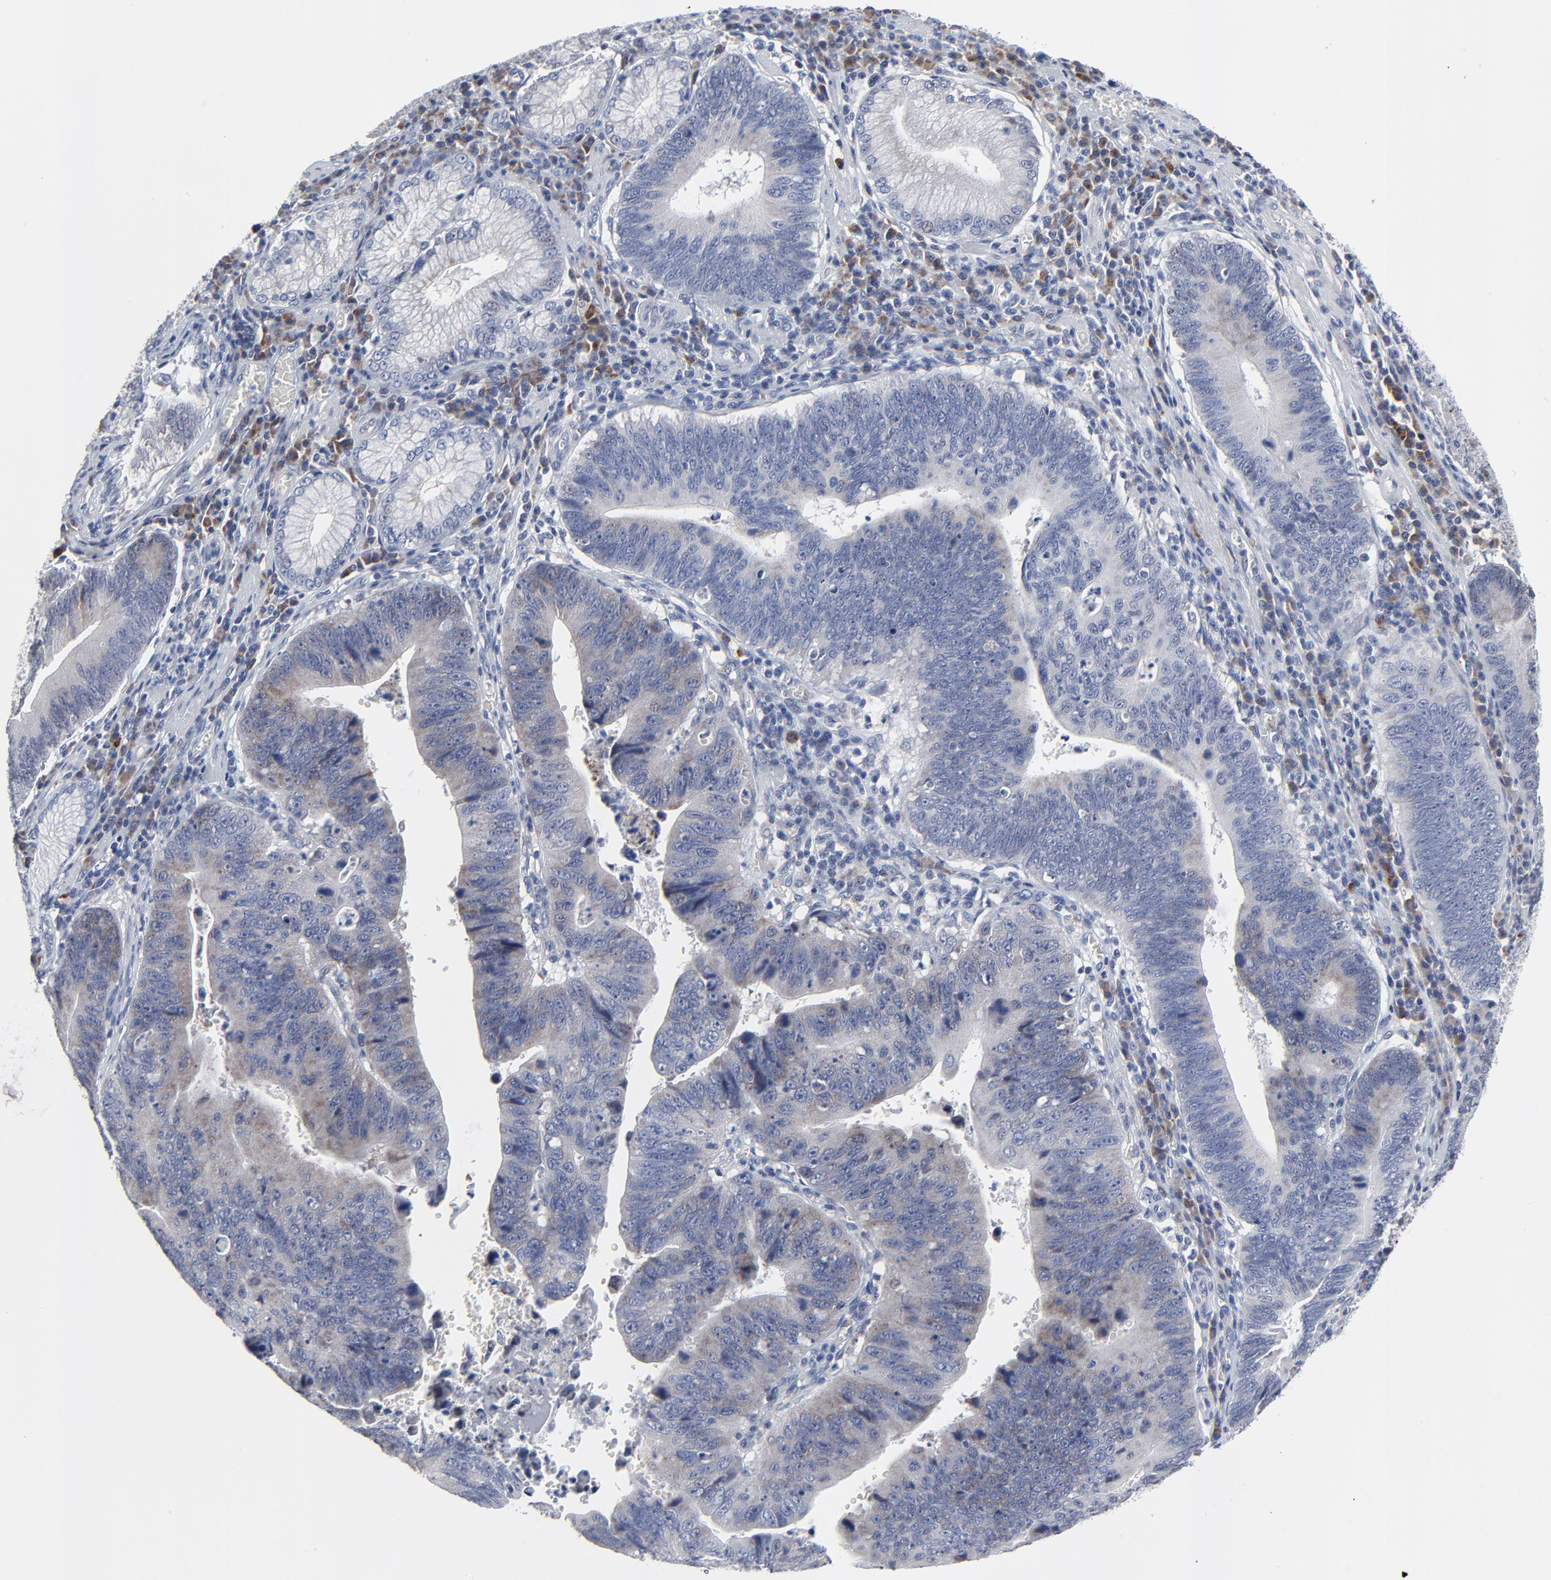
{"staining": {"intensity": "weak", "quantity": "25%-75%", "location": "cytoplasmic/membranous"}, "tissue": "stomach cancer", "cell_type": "Tumor cells", "image_type": "cancer", "snomed": [{"axis": "morphology", "description": "Adenocarcinoma, NOS"}, {"axis": "topography", "description": "Stomach"}], "caption": "There is low levels of weak cytoplasmic/membranous expression in tumor cells of stomach cancer, as demonstrated by immunohistochemical staining (brown color).", "gene": "NLGN3", "patient": {"sex": "male", "age": 59}}